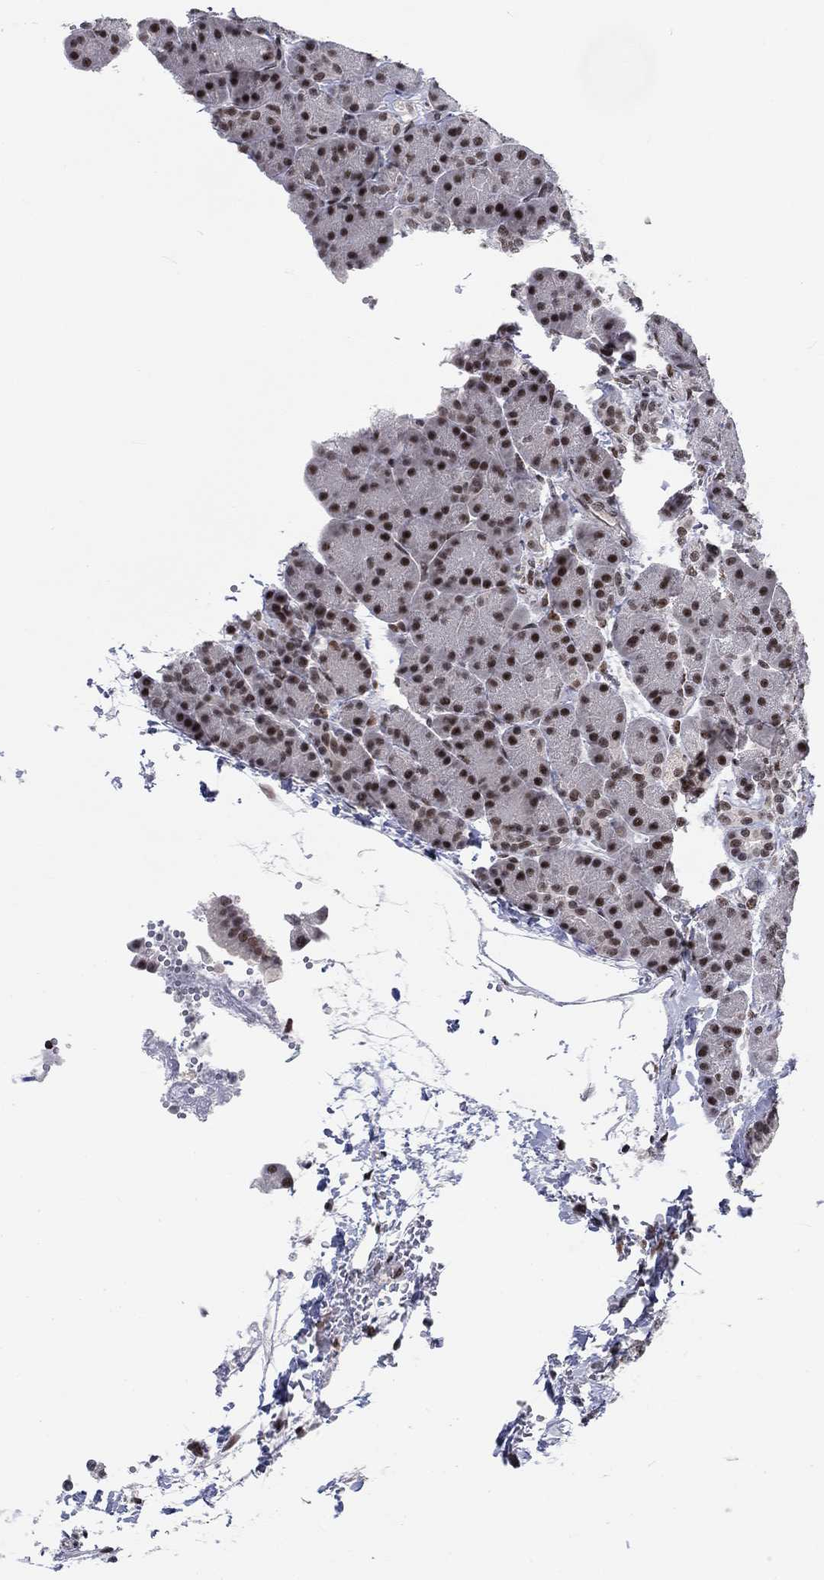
{"staining": {"intensity": "strong", "quantity": "25%-75%", "location": "nuclear"}, "tissue": "pancreas", "cell_type": "Exocrine glandular cells", "image_type": "normal", "snomed": [{"axis": "morphology", "description": "Normal tissue, NOS"}, {"axis": "topography", "description": "Pancreas"}], "caption": "Normal pancreas was stained to show a protein in brown. There is high levels of strong nuclear staining in about 25%-75% of exocrine glandular cells. (brown staining indicates protein expression, while blue staining denotes nuclei).", "gene": "FYTTD1", "patient": {"sex": "female", "age": 63}}